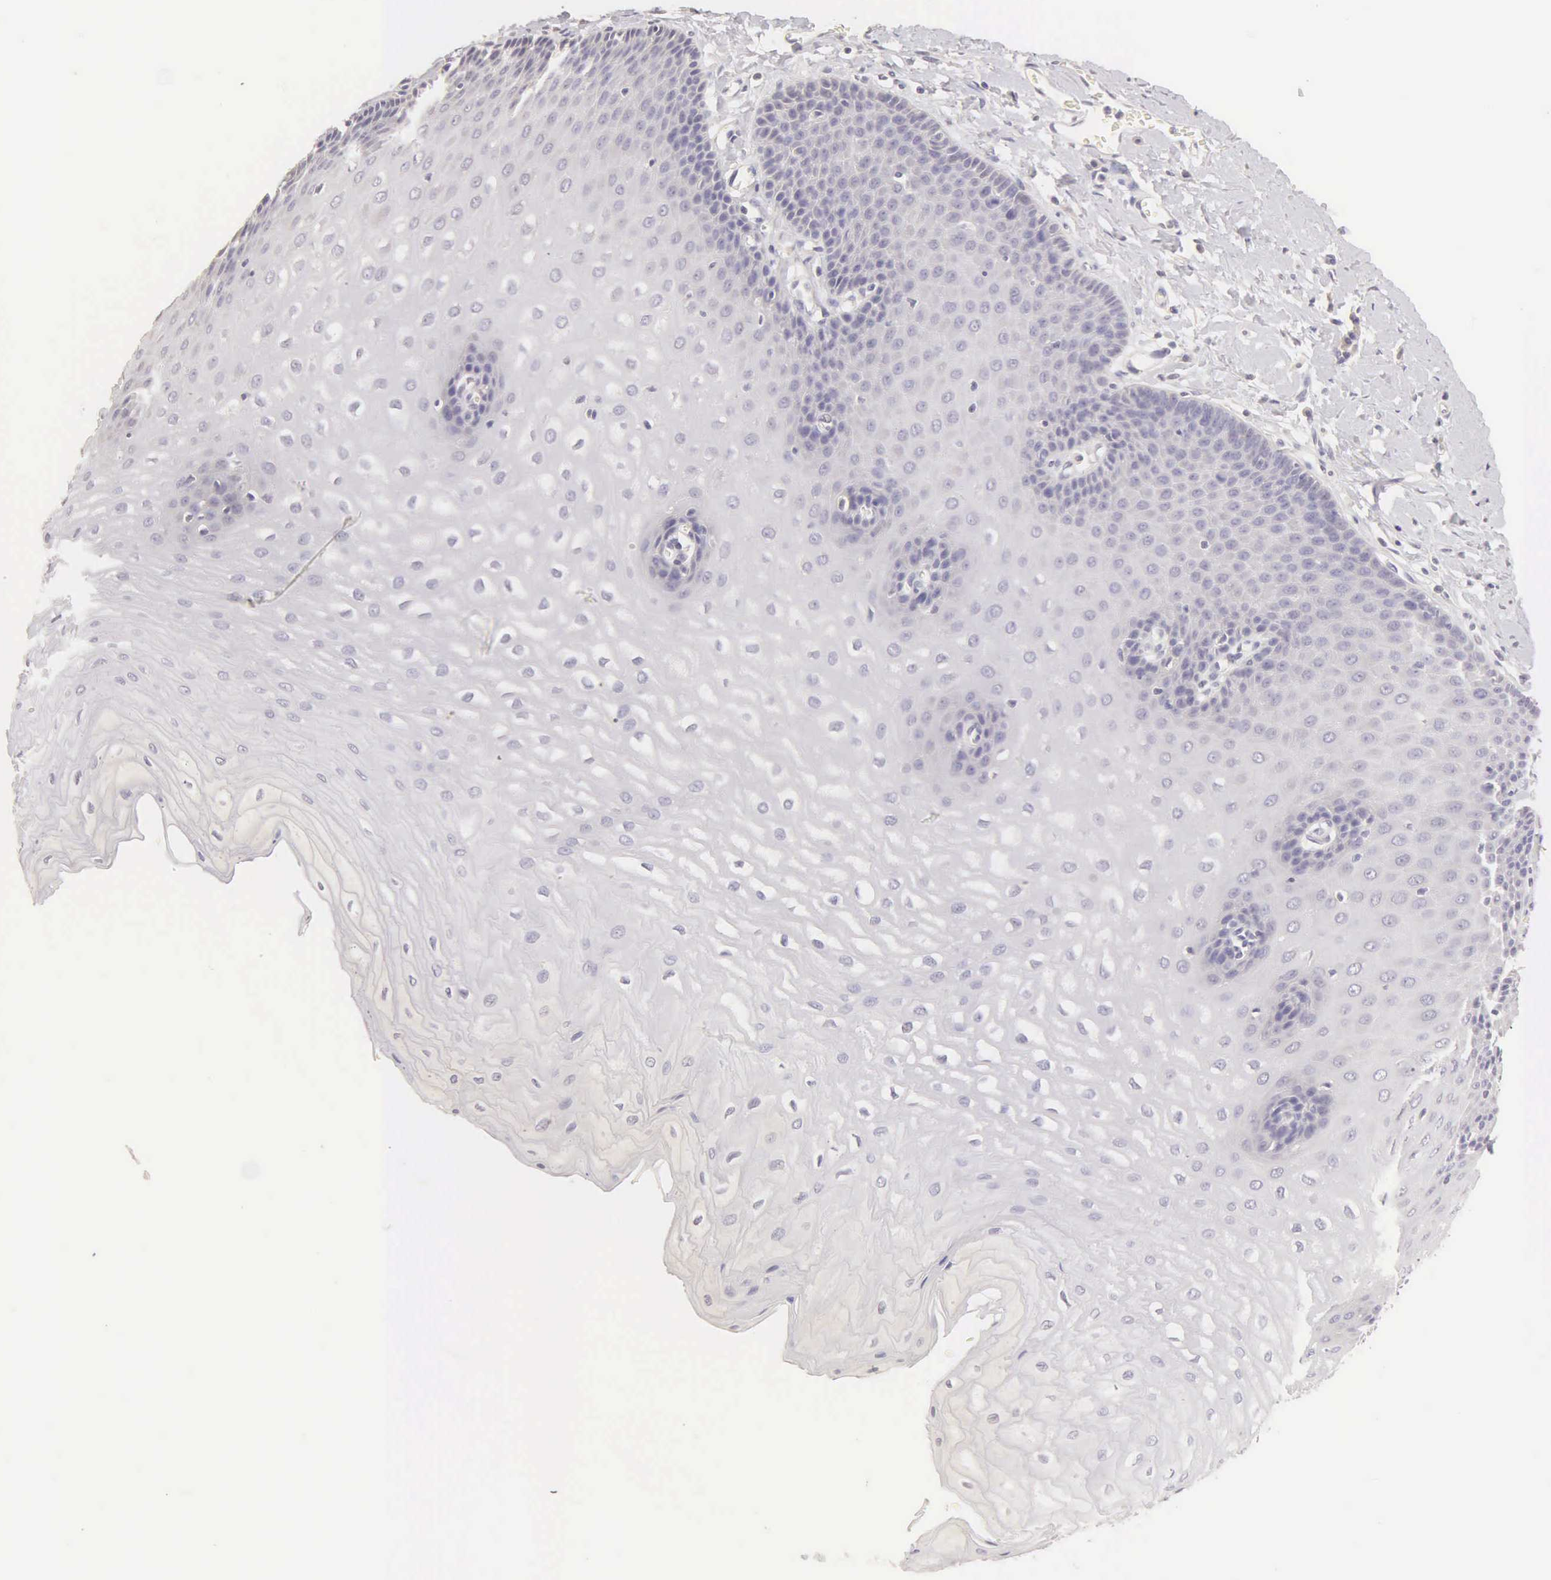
{"staining": {"intensity": "negative", "quantity": "none", "location": "none"}, "tissue": "esophagus", "cell_type": "Squamous epithelial cells", "image_type": "normal", "snomed": [{"axis": "morphology", "description": "Normal tissue, NOS"}, {"axis": "topography", "description": "Esophagus"}], "caption": "Human esophagus stained for a protein using IHC shows no staining in squamous epithelial cells.", "gene": "ESR1", "patient": {"sex": "male", "age": 70}}